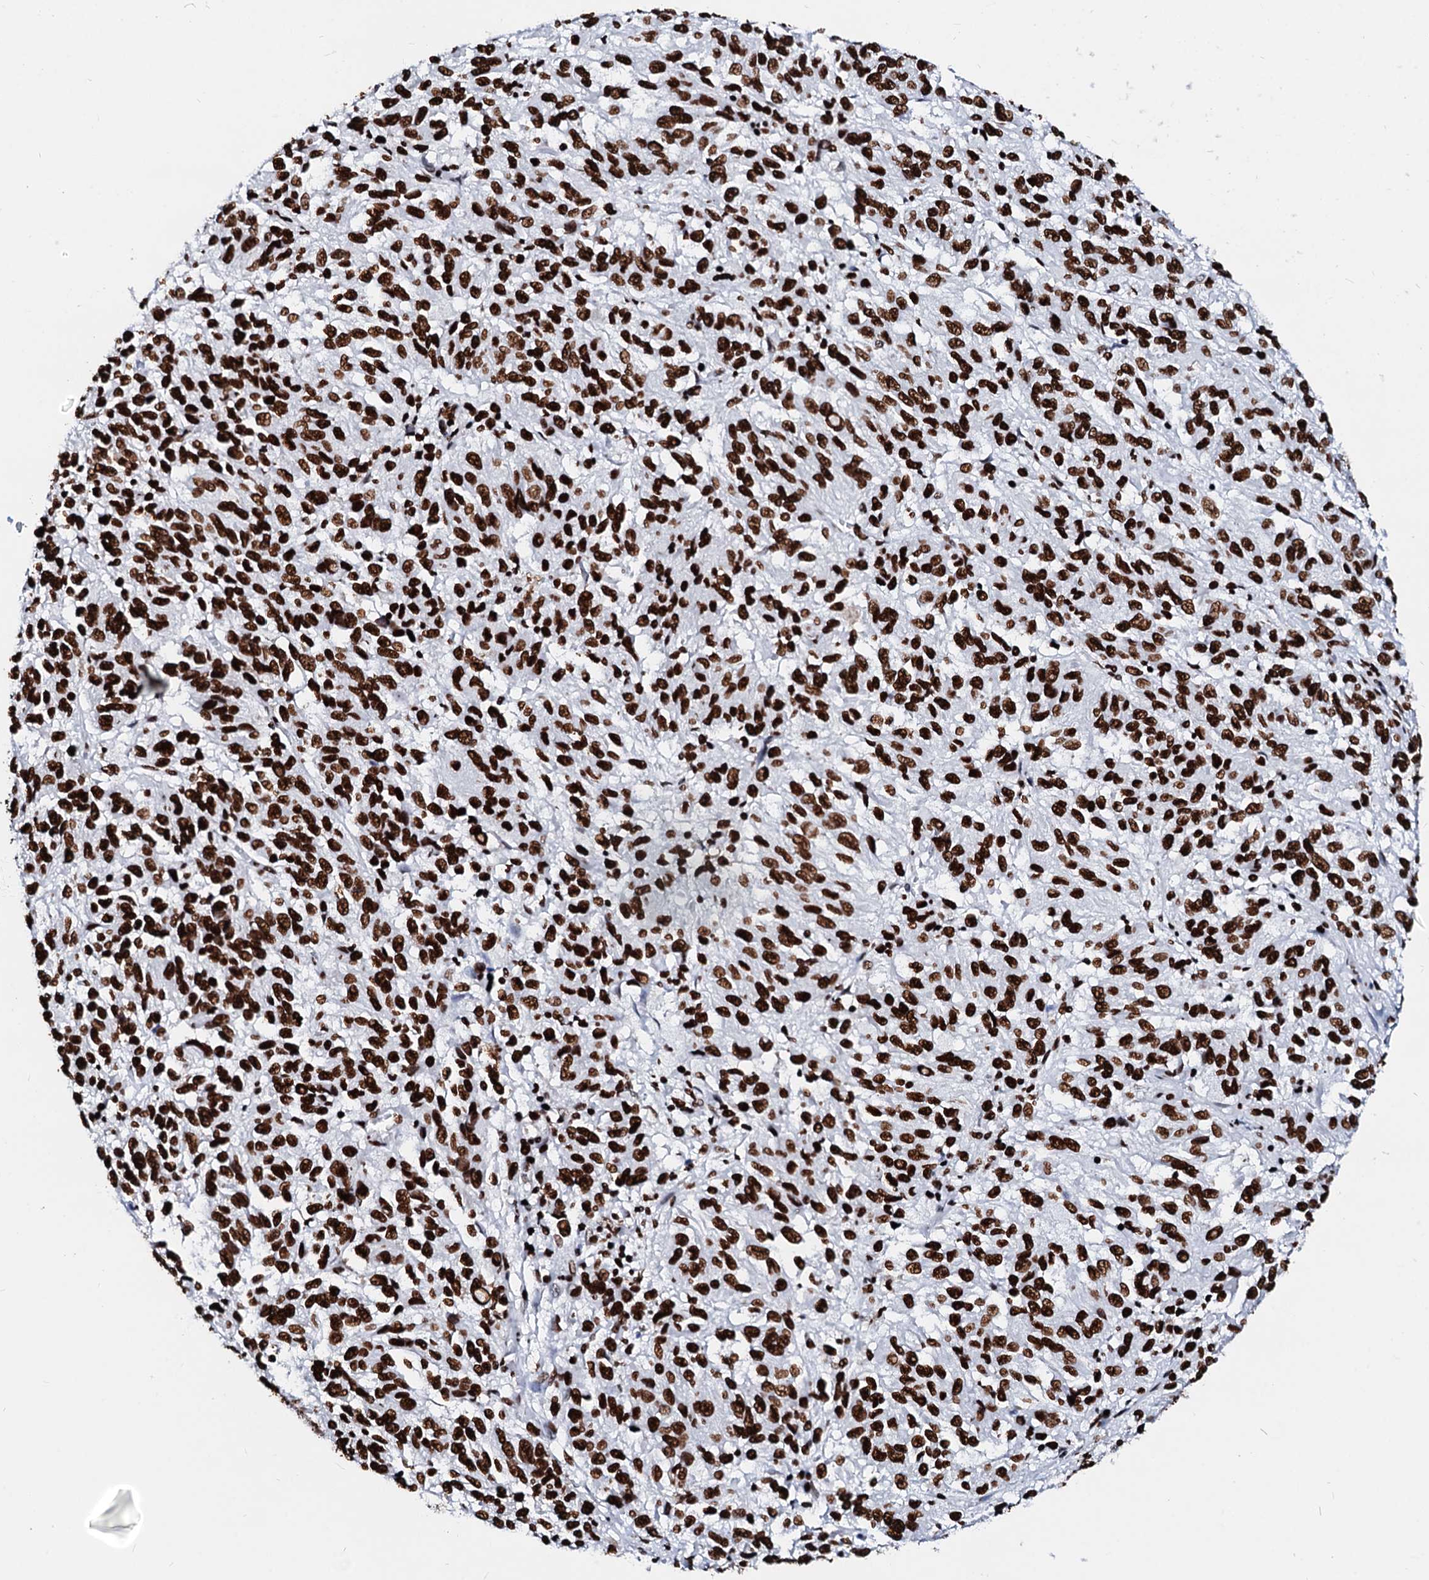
{"staining": {"intensity": "strong", "quantity": ">75%", "location": "nuclear"}, "tissue": "melanoma", "cell_type": "Tumor cells", "image_type": "cancer", "snomed": [{"axis": "morphology", "description": "Malignant melanoma, Metastatic site"}, {"axis": "topography", "description": "Lung"}], "caption": "Melanoma was stained to show a protein in brown. There is high levels of strong nuclear expression in approximately >75% of tumor cells.", "gene": "RALY", "patient": {"sex": "male", "age": 64}}